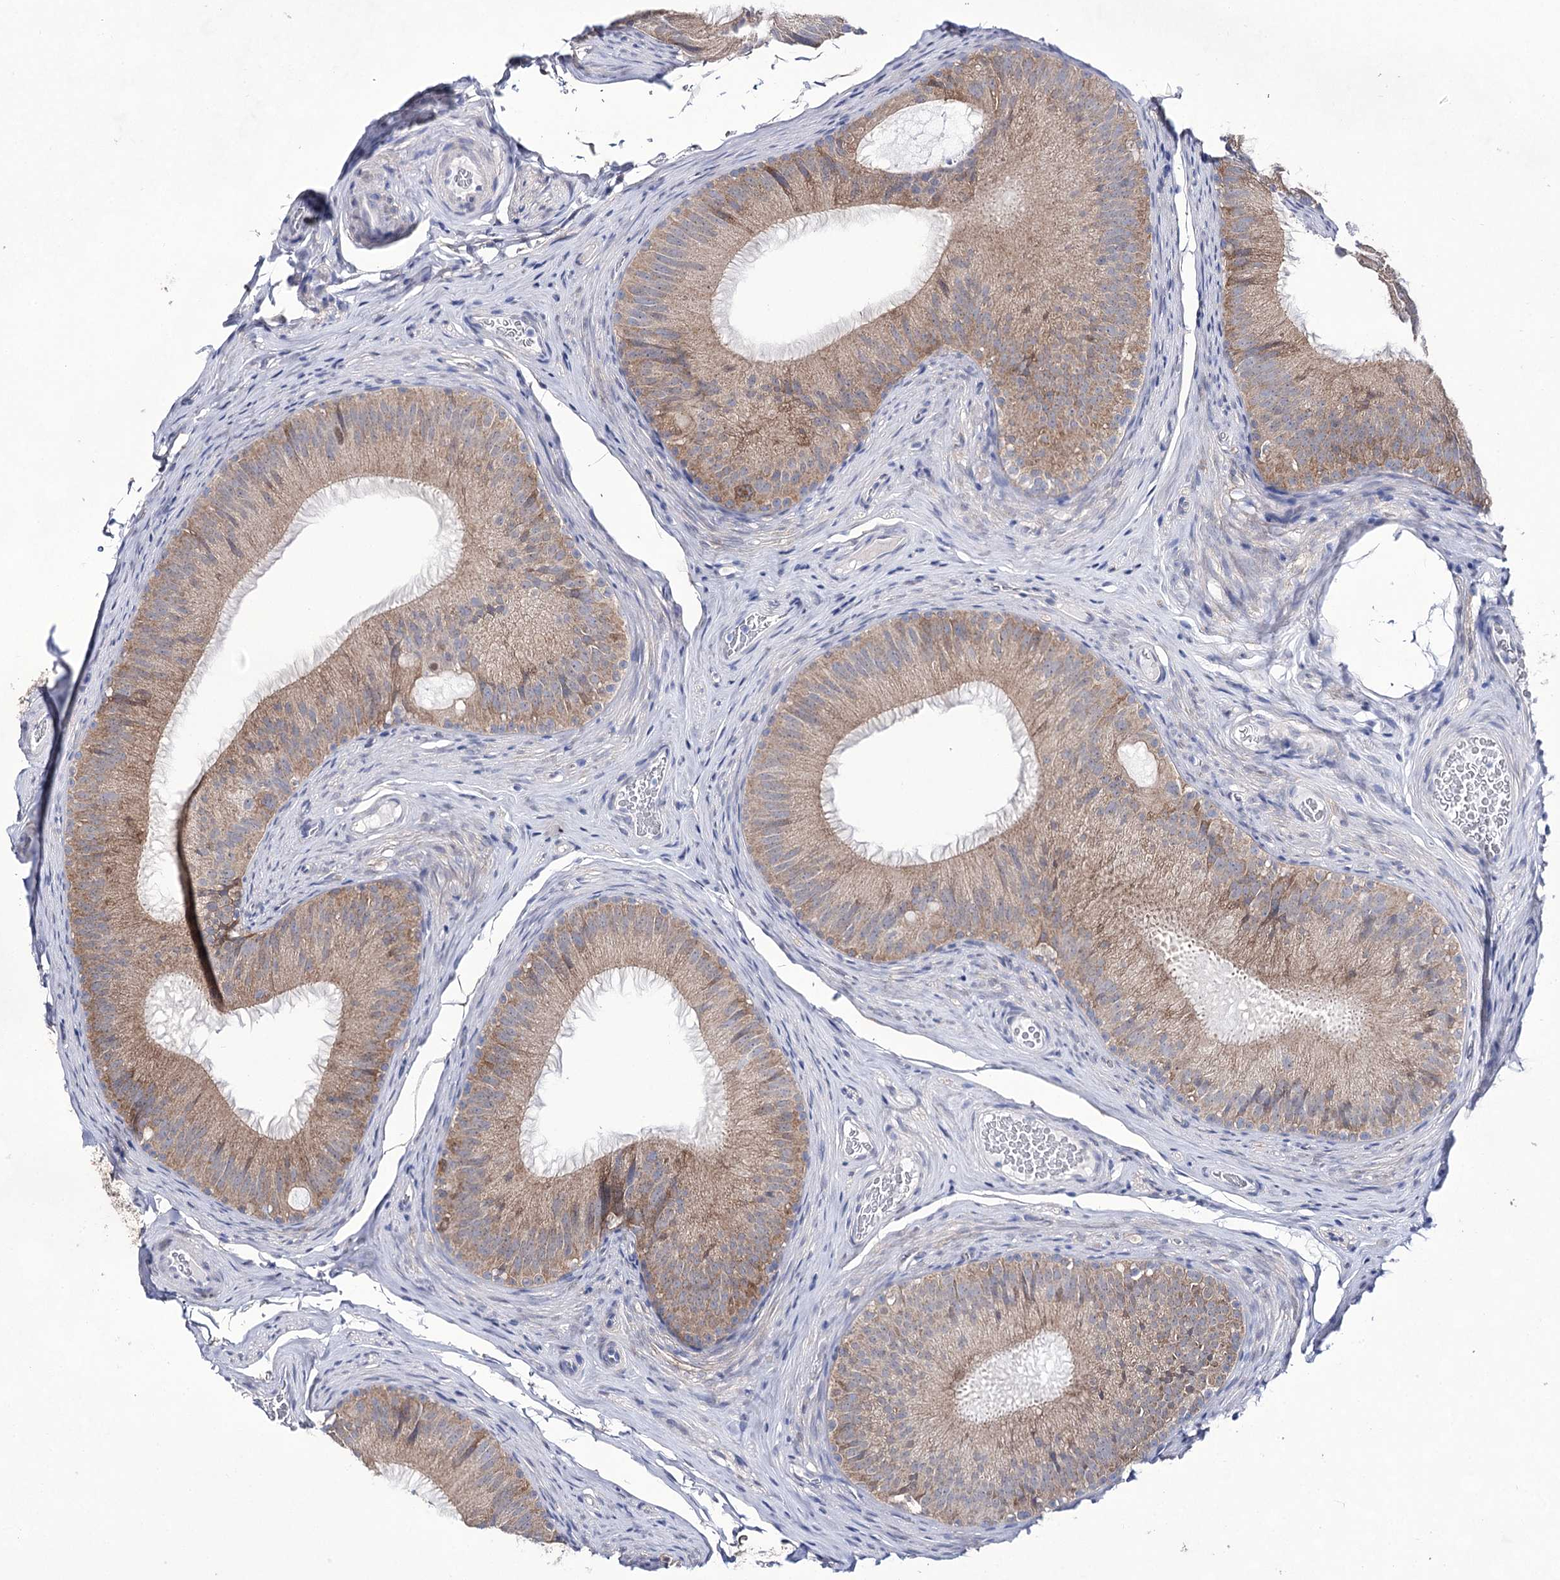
{"staining": {"intensity": "weak", "quantity": "25%-75%", "location": "cytoplasmic/membranous"}, "tissue": "epididymis", "cell_type": "Glandular cells", "image_type": "normal", "snomed": [{"axis": "morphology", "description": "Normal tissue, NOS"}, {"axis": "topography", "description": "Epididymis"}], "caption": "This micrograph demonstrates IHC staining of normal epididymis, with low weak cytoplasmic/membranous positivity in approximately 25%-75% of glandular cells.", "gene": "UGDH", "patient": {"sex": "male", "age": 34}}